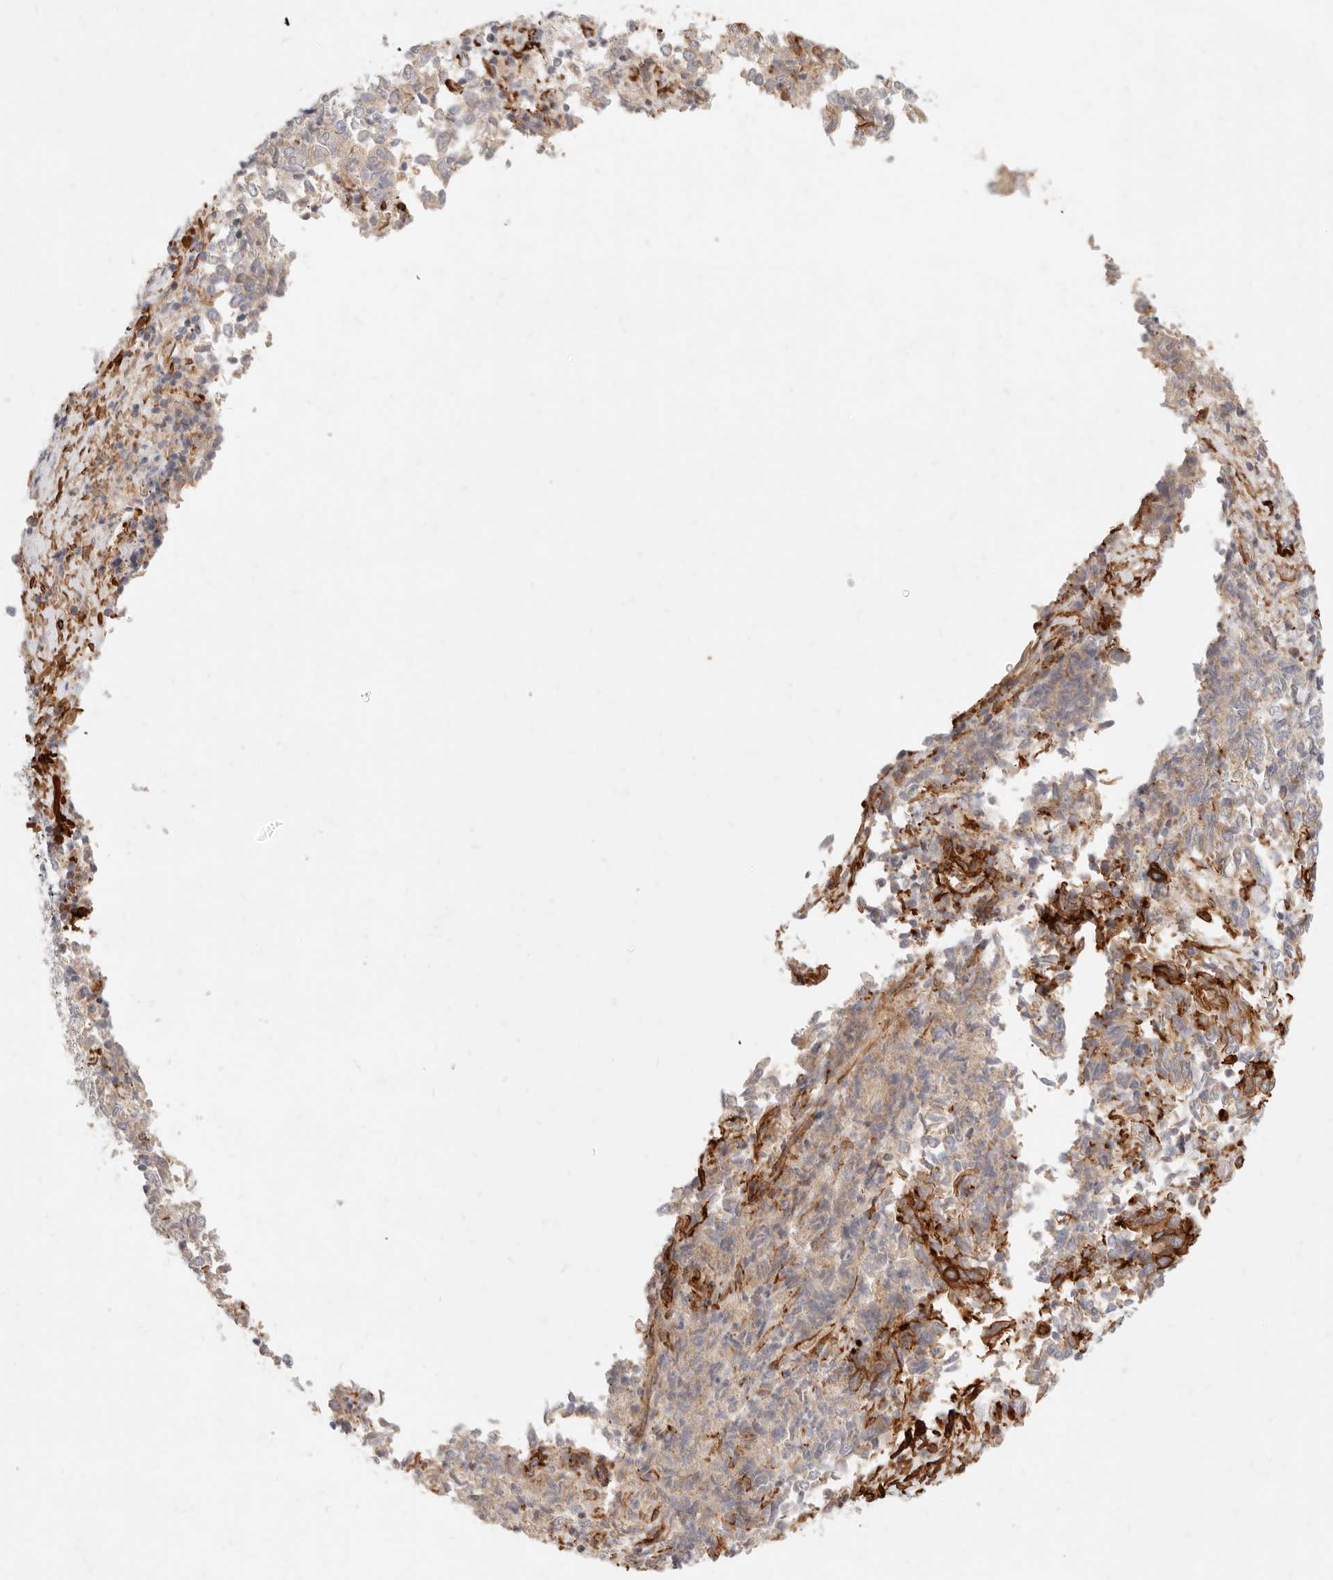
{"staining": {"intensity": "weak", "quantity": "<25%", "location": "cytoplasmic/membranous"}, "tissue": "endometrial cancer", "cell_type": "Tumor cells", "image_type": "cancer", "snomed": [{"axis": "morphology", "description": "Adenocarcinoma, NOS"}, {"axis": "topography", "description": "Endometrium"}], "caption": "A micrograph of endometrial cancer stained for a protein shows no brown staining in tumor cells.", "gene": "TMTC2", "patient": {"sex": "female", "age": 80}}